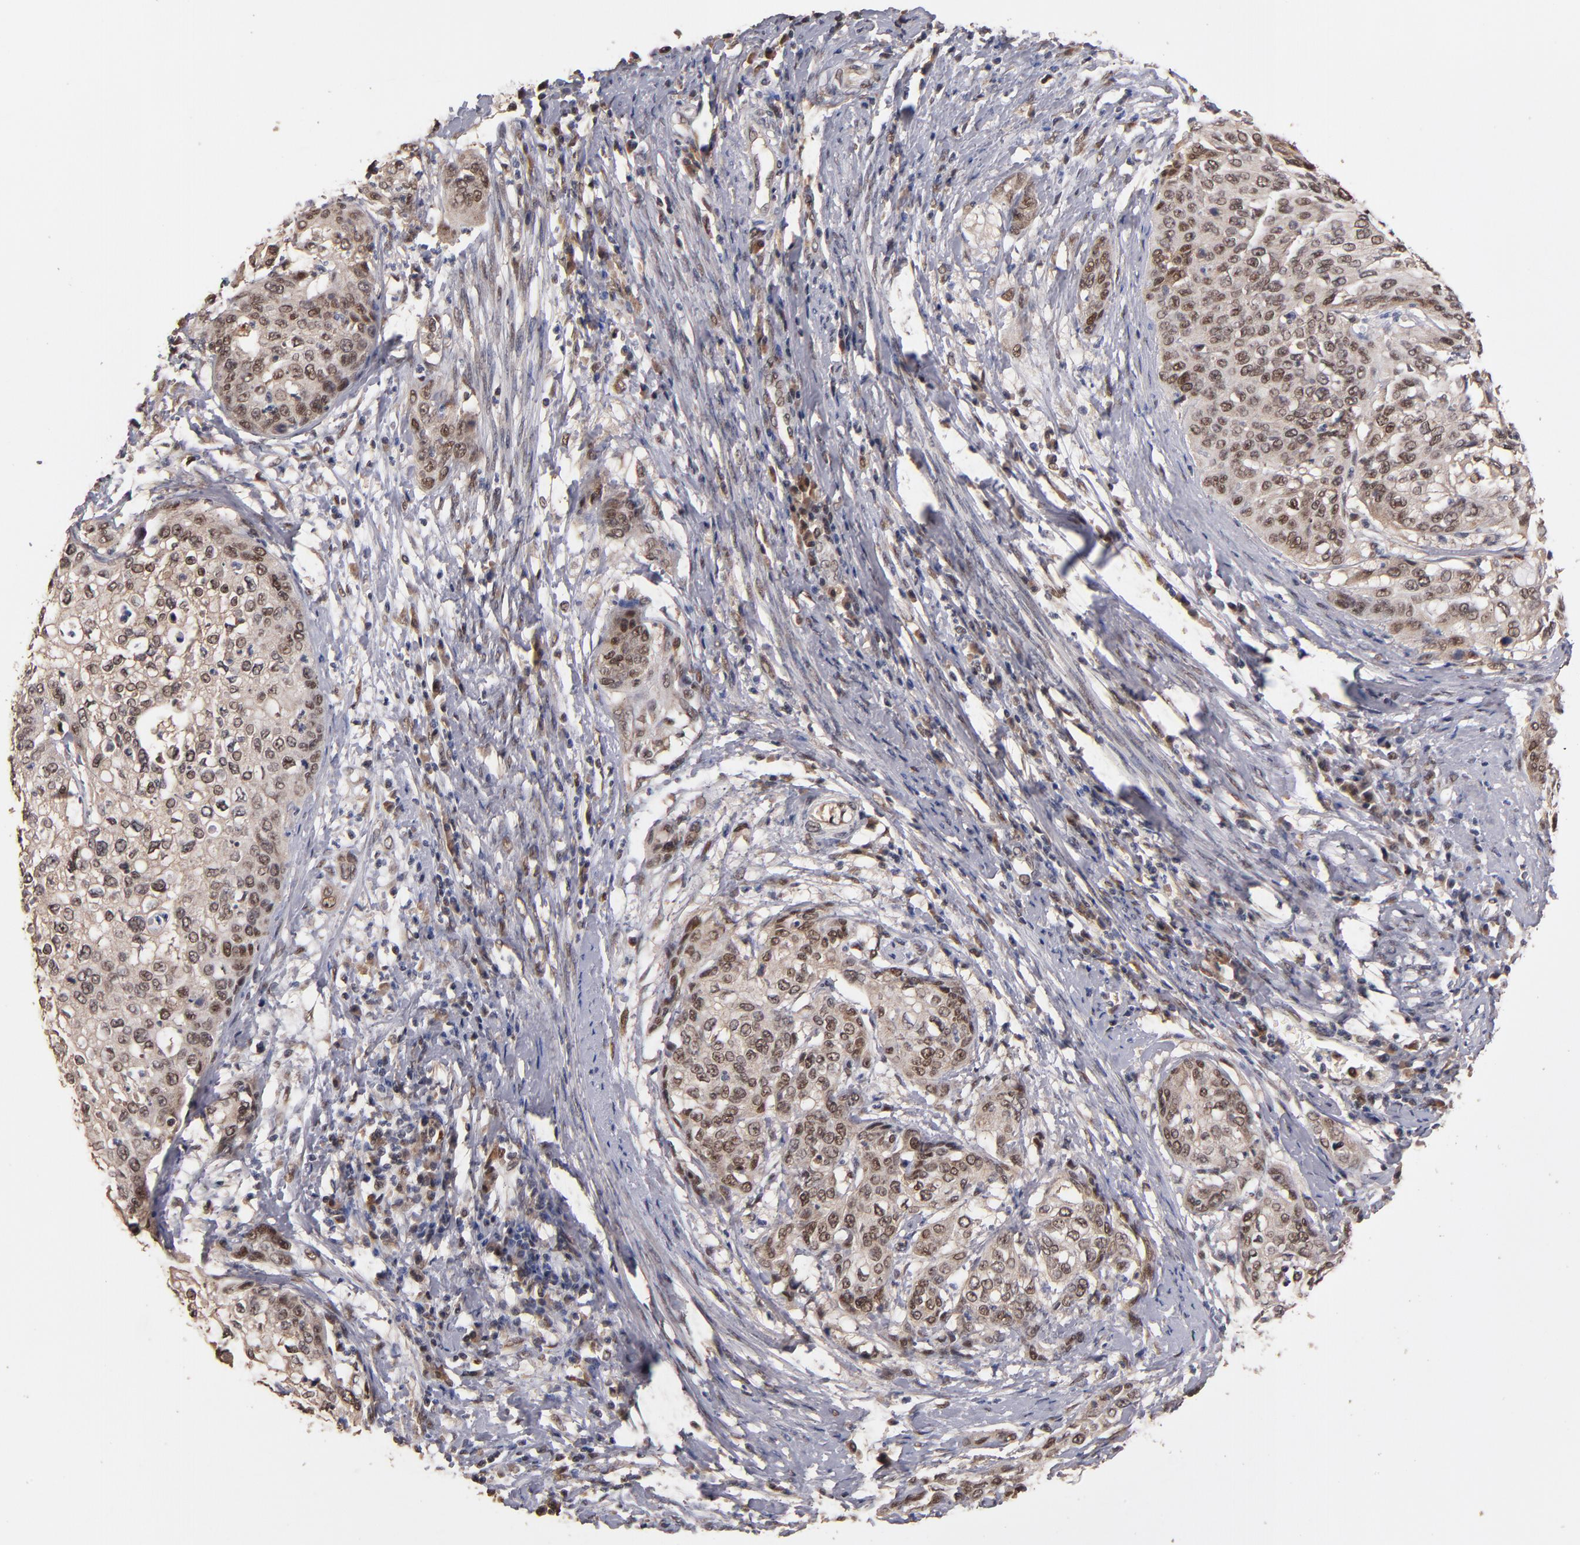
{"staining": {"intensity": "moderate", "quantity": ">75%", "location": "cytoplasmic/membranous,nuclear"}, "tissue": "cervical cancer", "cell_type": "Tumor cells", "image_type": "cancer", "snomed": [{"axis": "morphology", "description": "Squamous cell carcinoma, NOS"}, {"axis": "topography", "description": "Cervix"}], "caption": "Protein staining demonstrates moderate cytoplasmic/membranous and nuclear expression in about >75% of tumor cells in cervical cancer (squamous cell carcinoma).", "gene": "EAPP", "patient": {"sex": "female", "age": 41}}